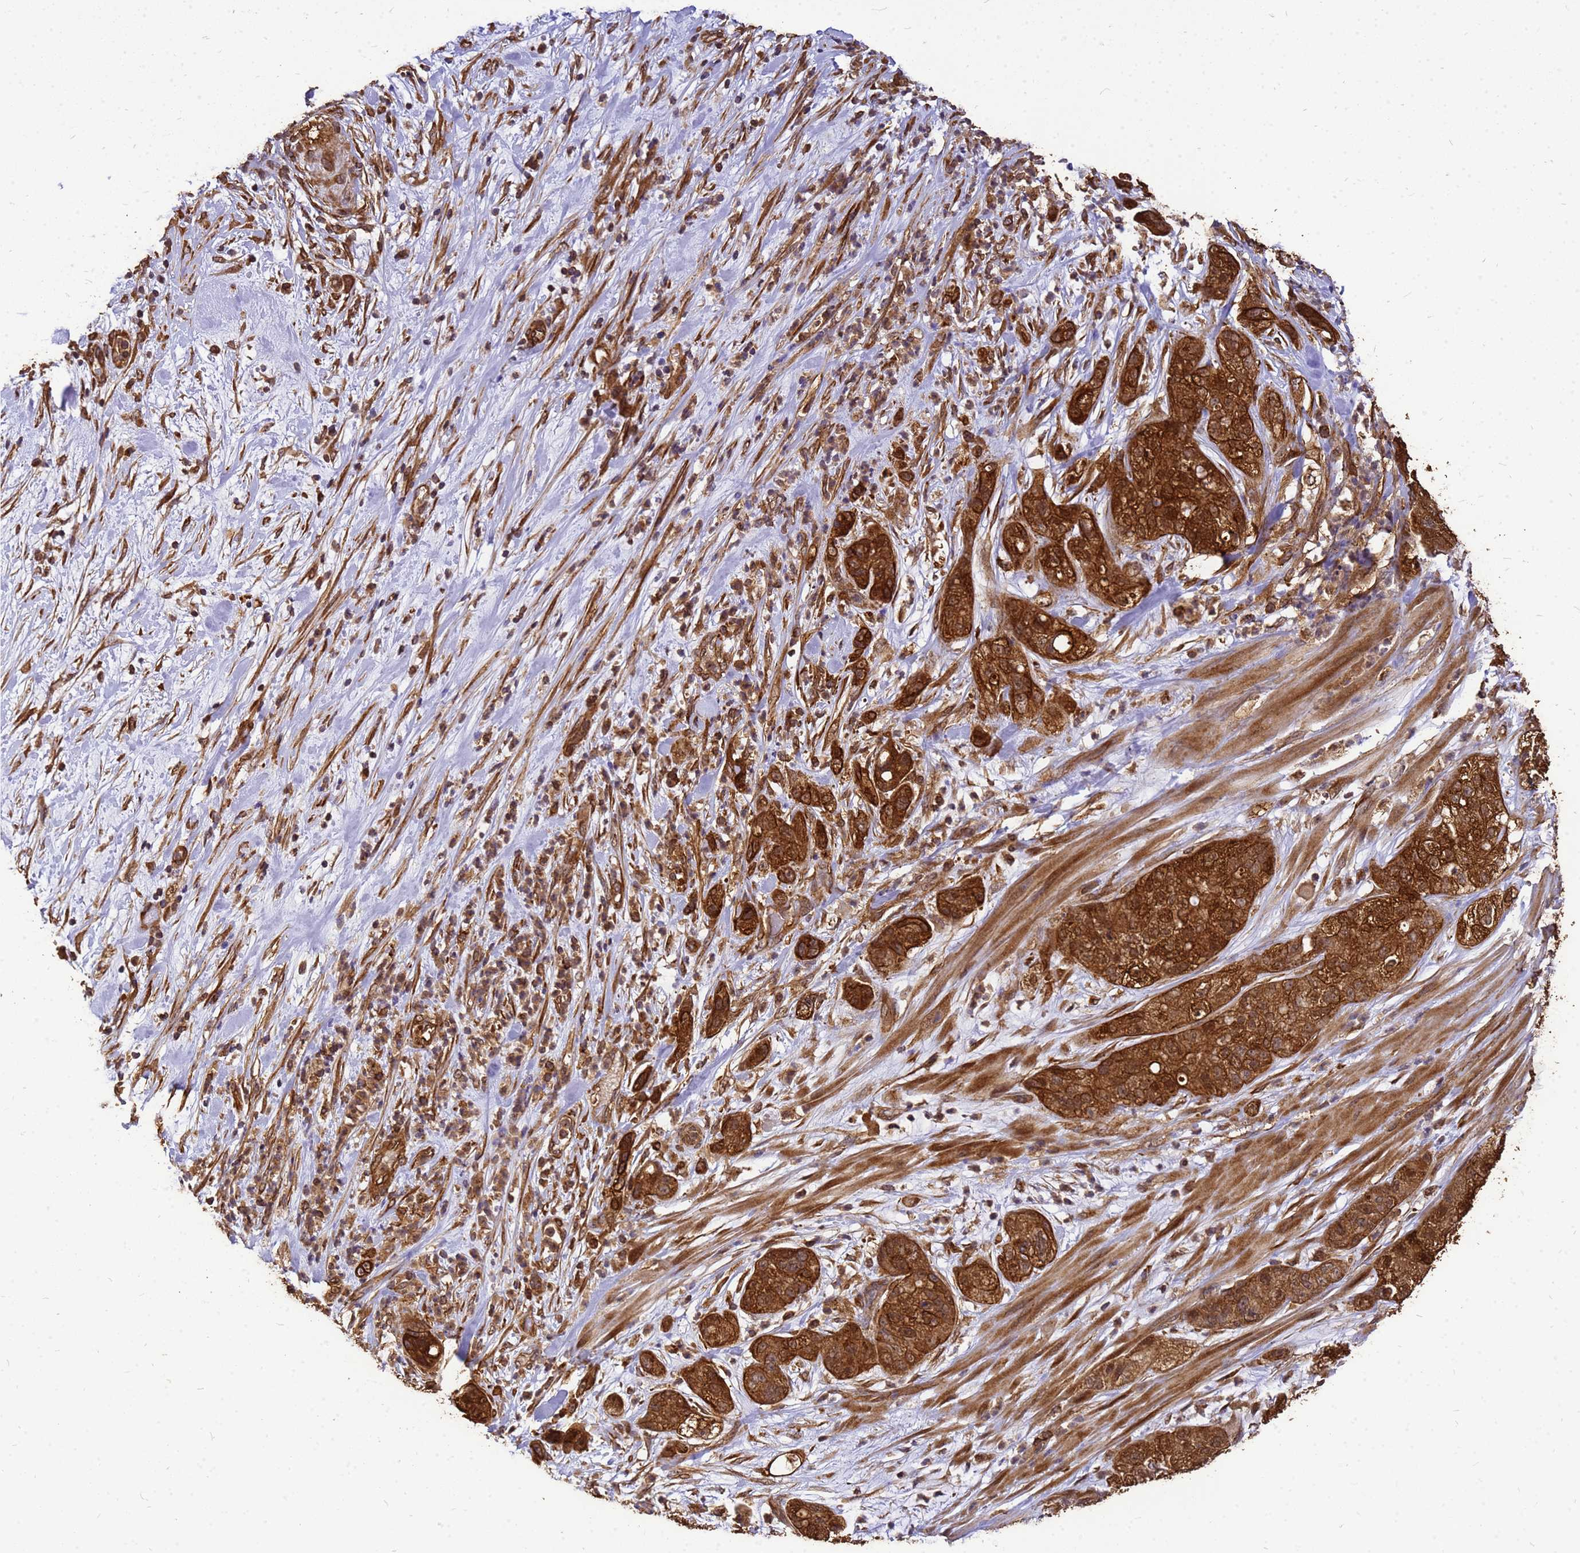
{"staining": {"intensity": "strong", "quantity": ">75%", "location": "cytoplasmic/membranous"}, "tissue": "pancreatic cancer", "cell_type": "Tumor cells", "image_type": "cancer", "snomed": [{"axis": "morphology", "description": "Adenocarcinoma, NOS"}, {"axis": "topography", "description": "Pancreas"}], "caption": "Tumor cells exhibit high levels of strong cytoplasmic/membranous positivity in approximately >75% of cells in pancreatic cancer.", "gene": "ZNF618", "patient": {"sex": "female", "age": 78}}